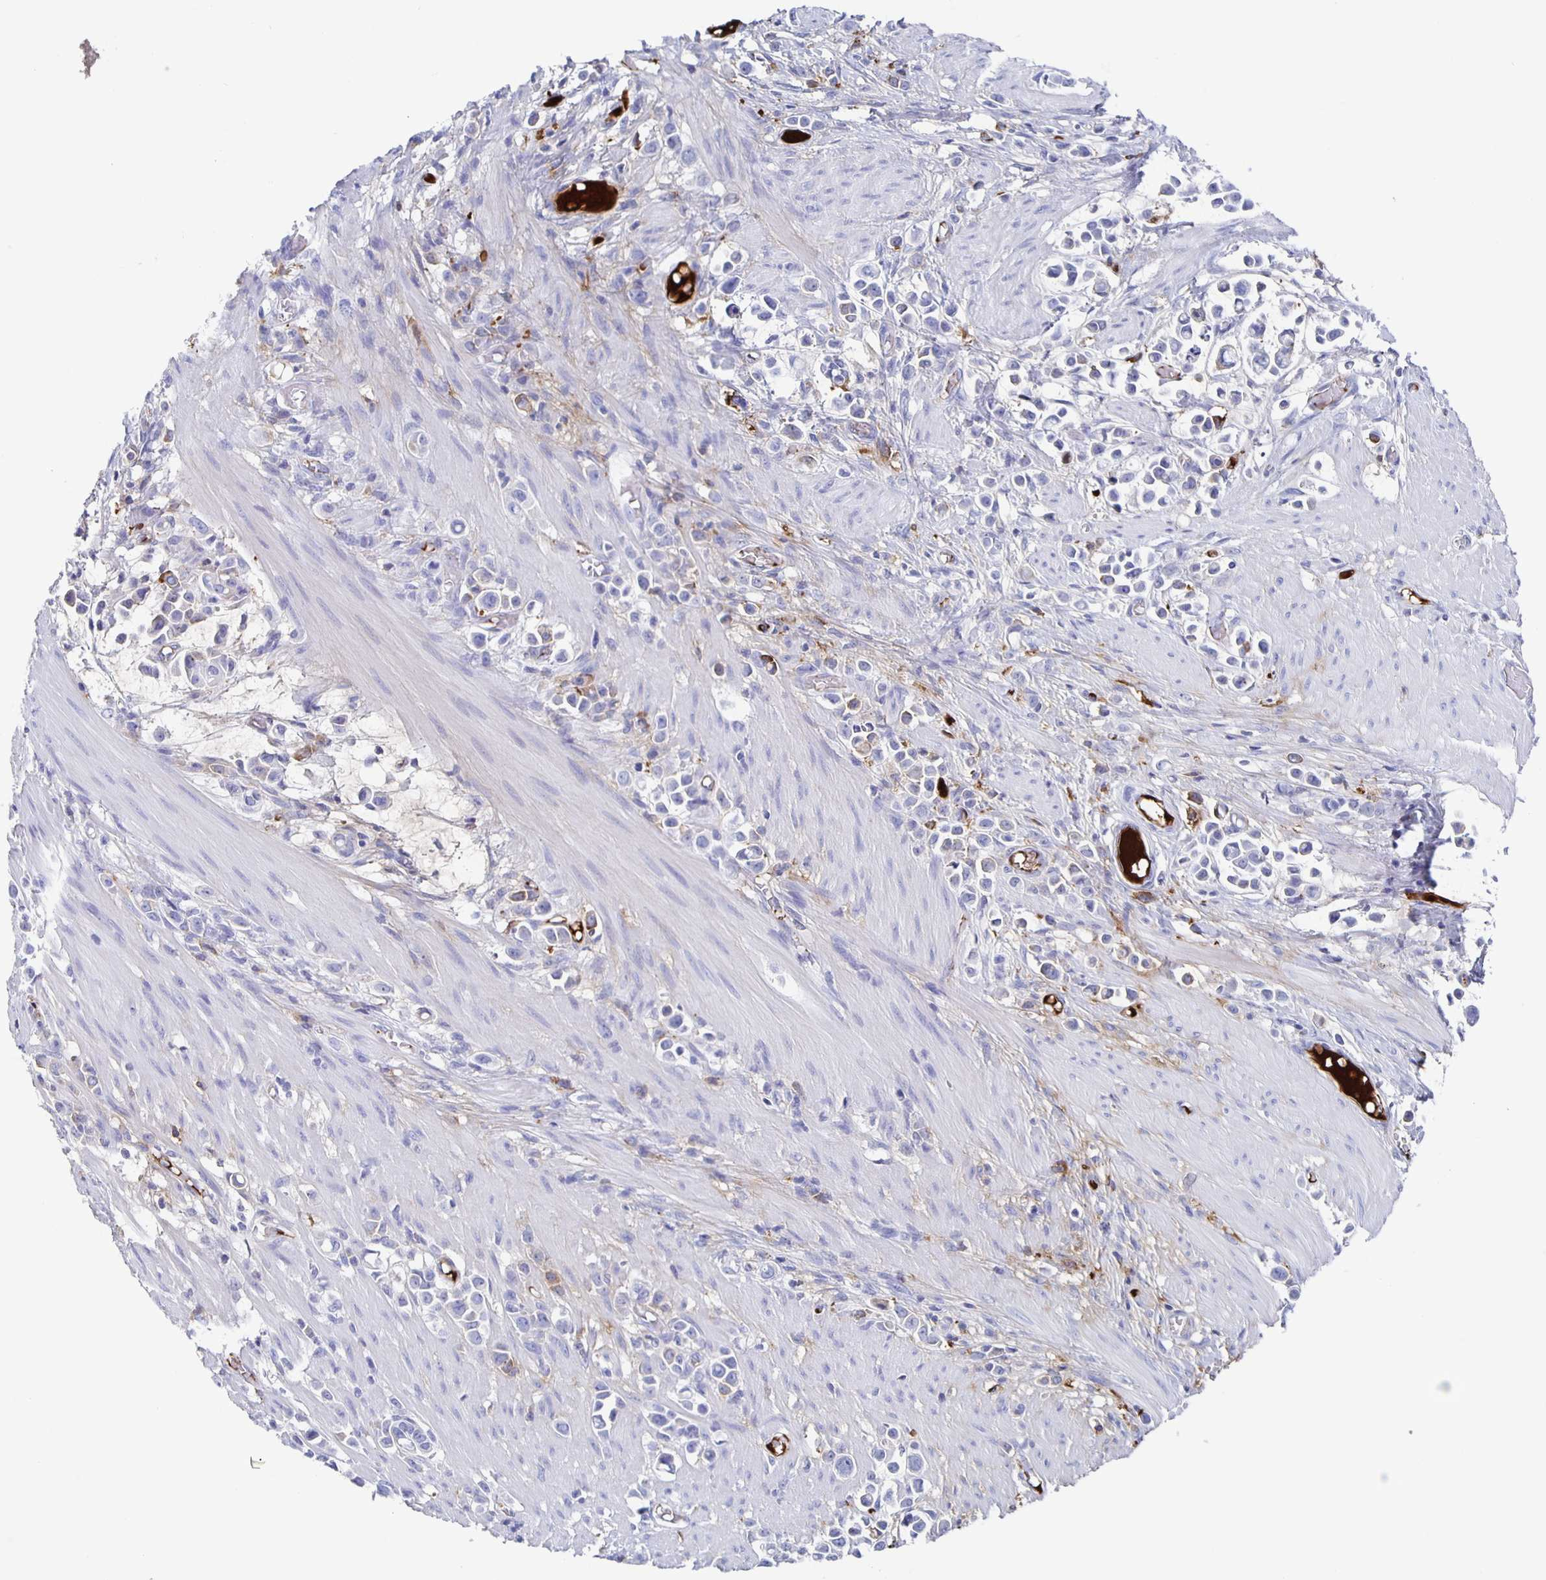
{"staining": {"intensity": "negative", "quantity": "none", "location": "none"}, "tissue": "stomach cancer", "cell_type": "Tumor cells", "image_type": "cancer", "snomed": [{"axis": "morphology", "description": "Adenocarcinoma, NOS"}, {"axis": "topography", "description": "Stomach"}], "caption": "This is an immunohistochemistry (IHC) image of human stomach cancer. There is no expression in tumor cells.", "gene": "FGA", "patient": {"sex": "male", "age": 82}}